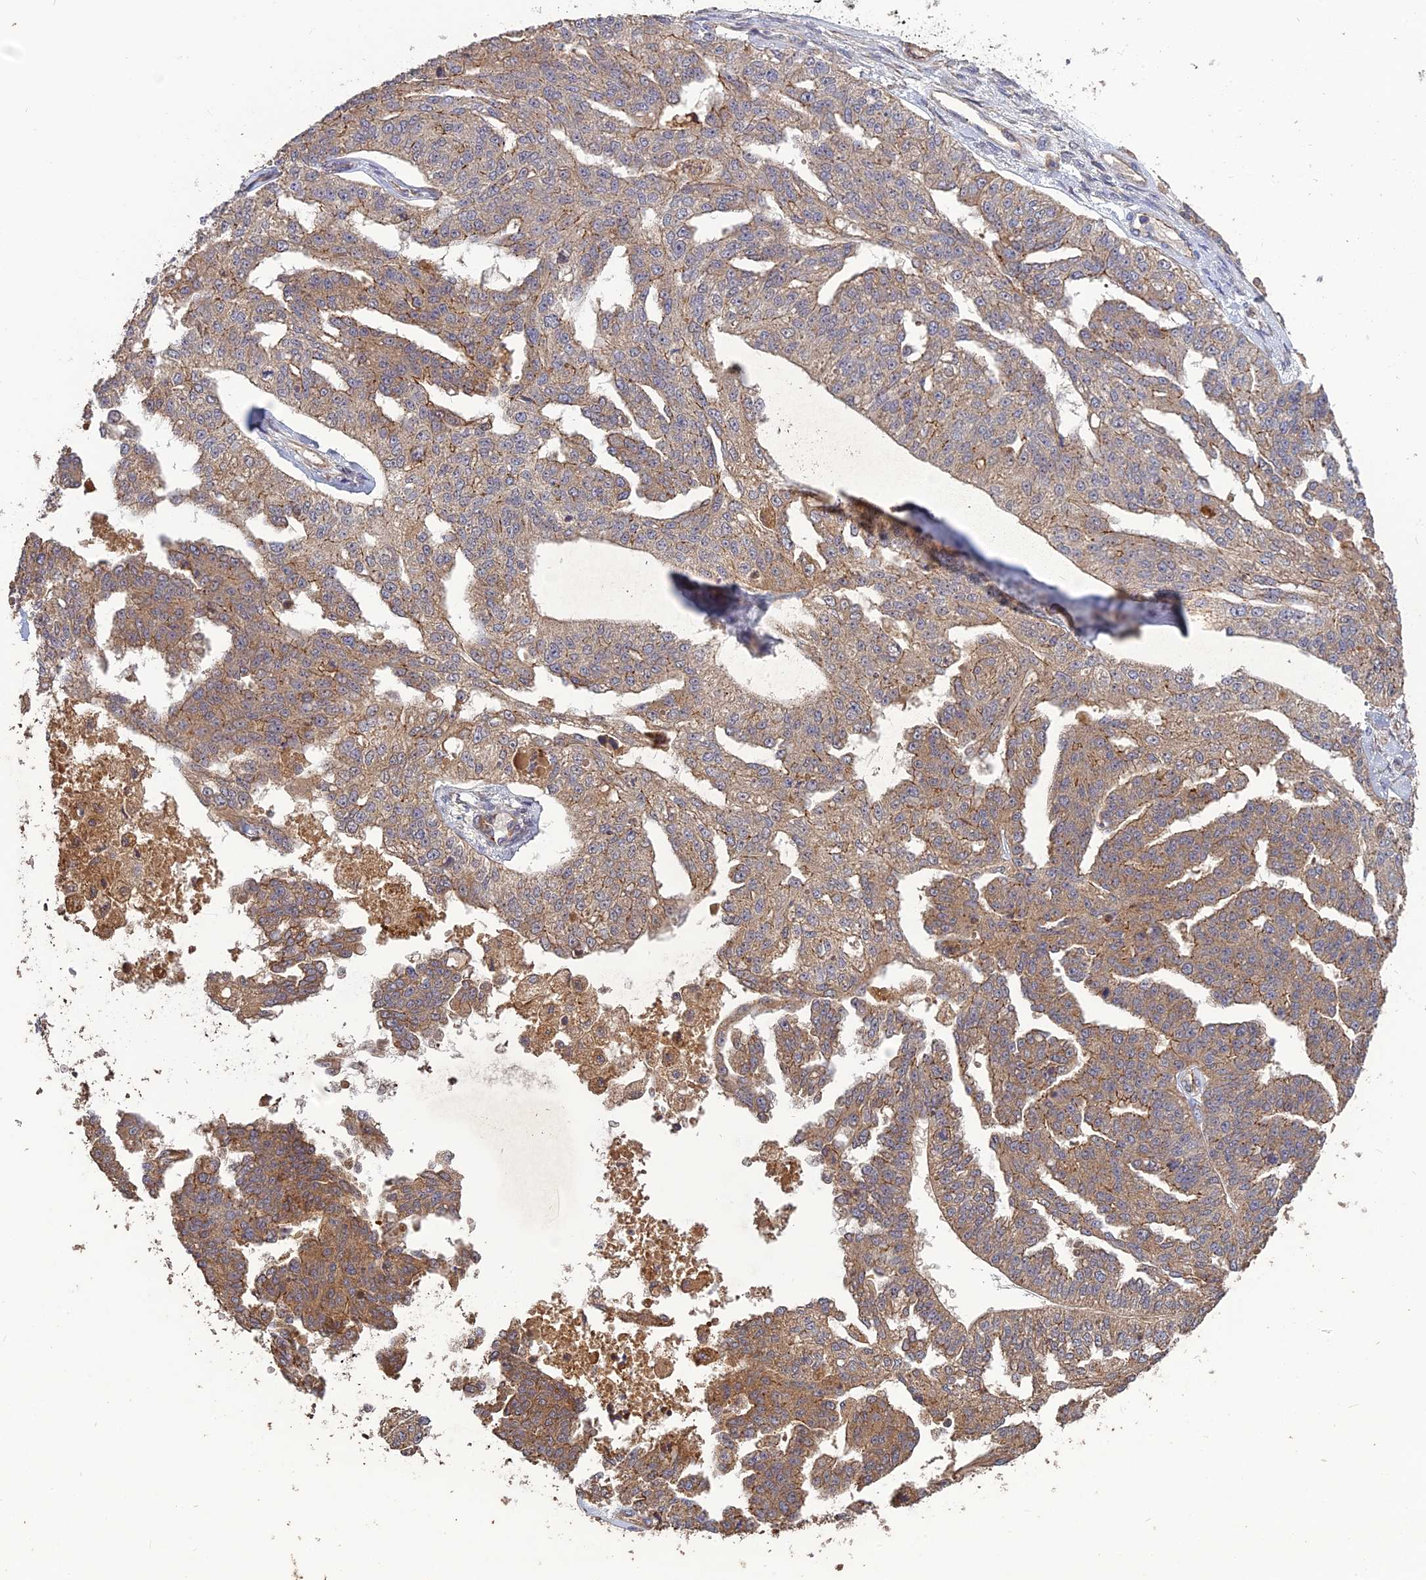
{"staining": {"intensity": "moderate", "quantity": "25%-75%", "location": "cytoplasmic/membranous"}, "tissue": "ovarian cancer", "cell_type": "Tumor cells", "image_type": "cancer", "snomed": [{"axis": "morphology", "description": "Cystadenocarcinoma, serous, NOS"}, {"axis": "topography", "description": "Ovary"}], "caption": "This is a histology image of immunohistochemistry (IHC) staining of serous cystadenocarcinoma (ovarian), which shows moderate staining in the cytoplasmic/membranous of tumor cells.", "gene": "ARHGAP40", "patient": {"sex": "female", "age": 58}}